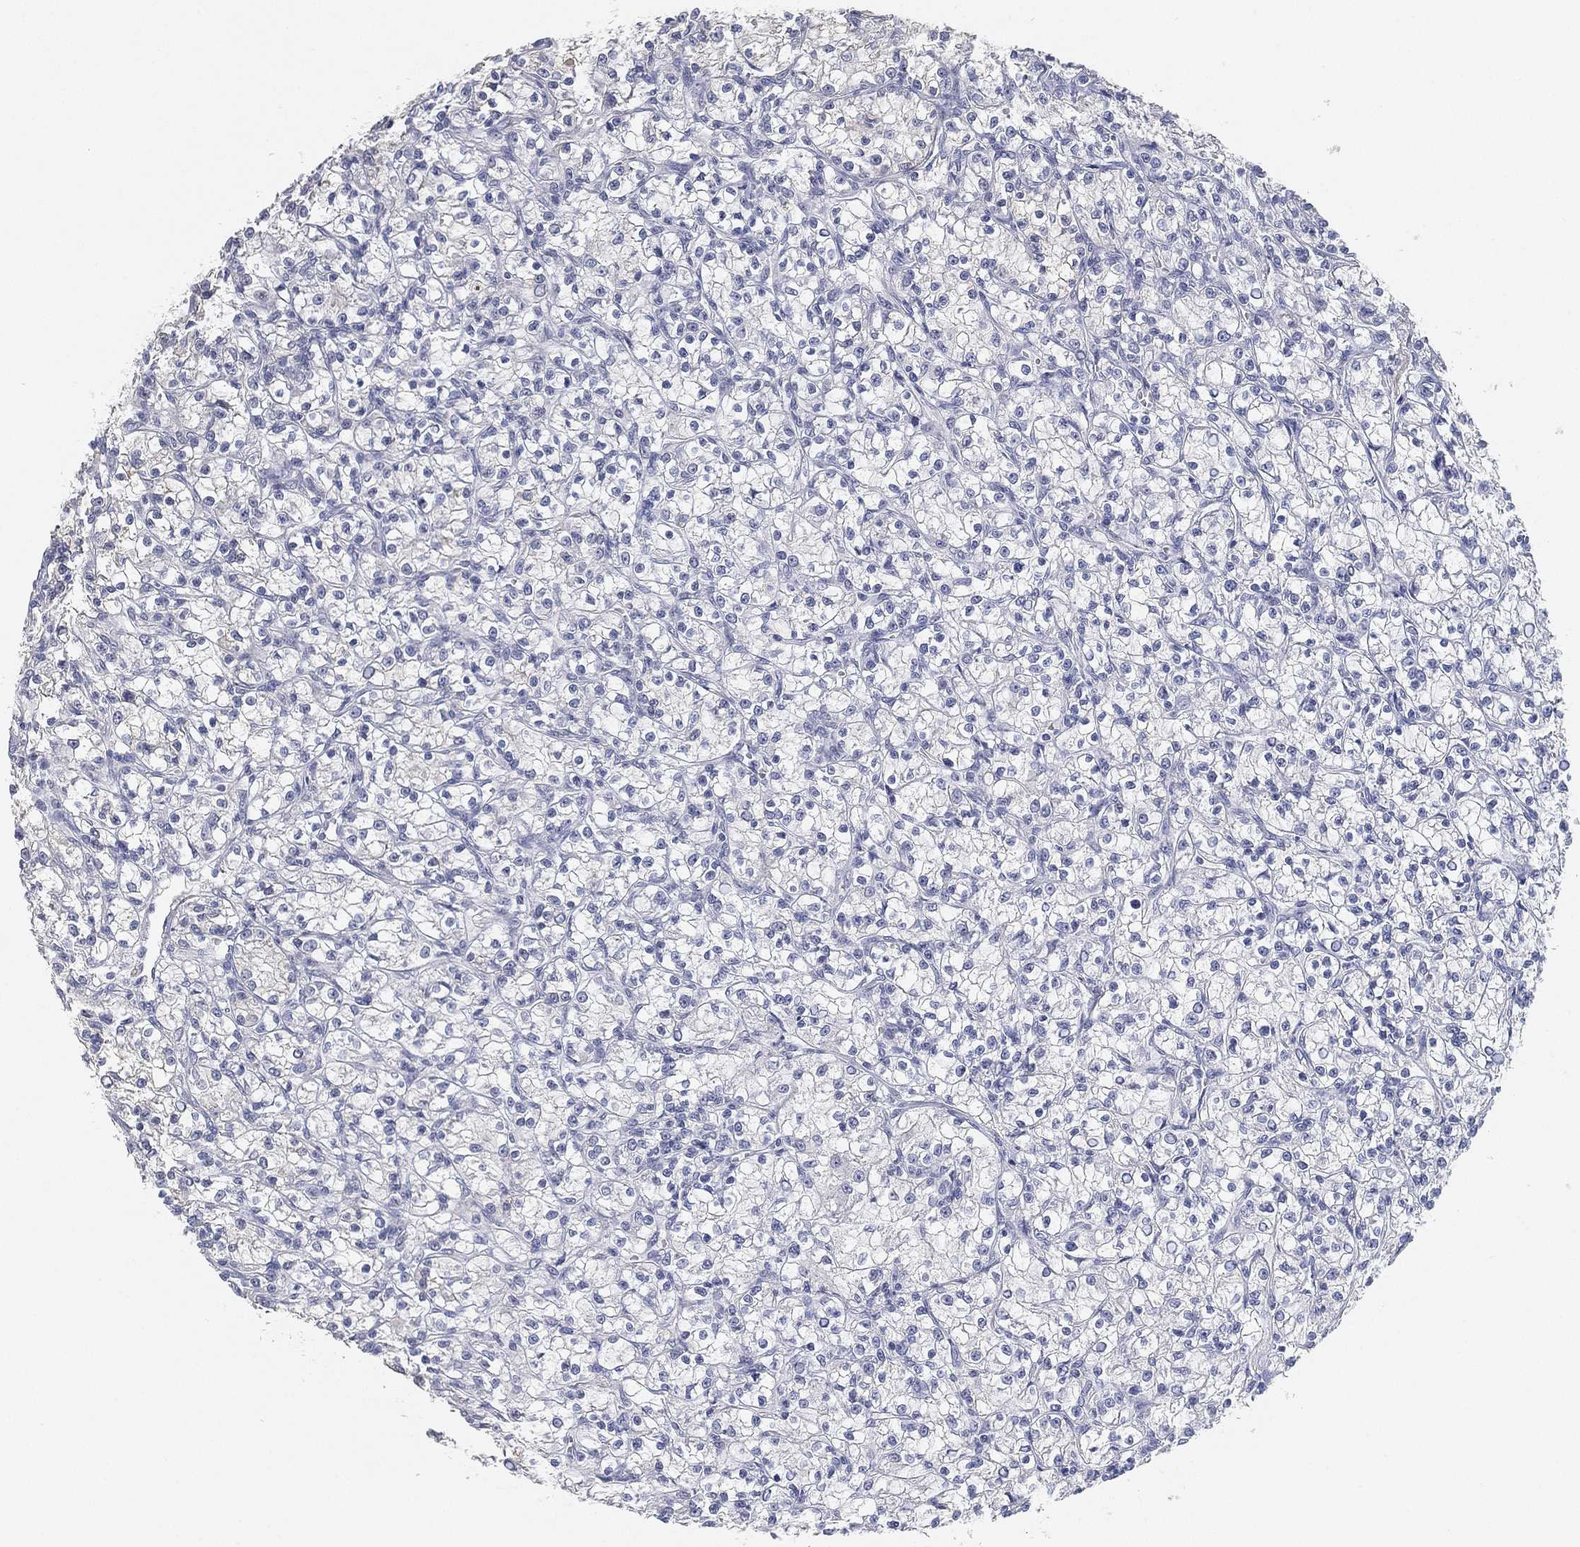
{"staining": {"intensity": "negative", "quantity": "none", "location": "none"}, "tissue": "renal cancer", "cell_type": "Tumor cells", "image_type": "cancer", "snomed": [{"axis": "morphology", "description": "Adenocarcinoma, NOS"}, {"axis": "topography", "description": "Kidney"}], "caption": "DAB (3,3'-diaminobenzidine) immunohistochemical staining of human renal cancer (adenocarcinoma) shows no significant positivity in tumor cells.", "gene": "GPR61", "patient": {"sex": "female", "age": 59}}